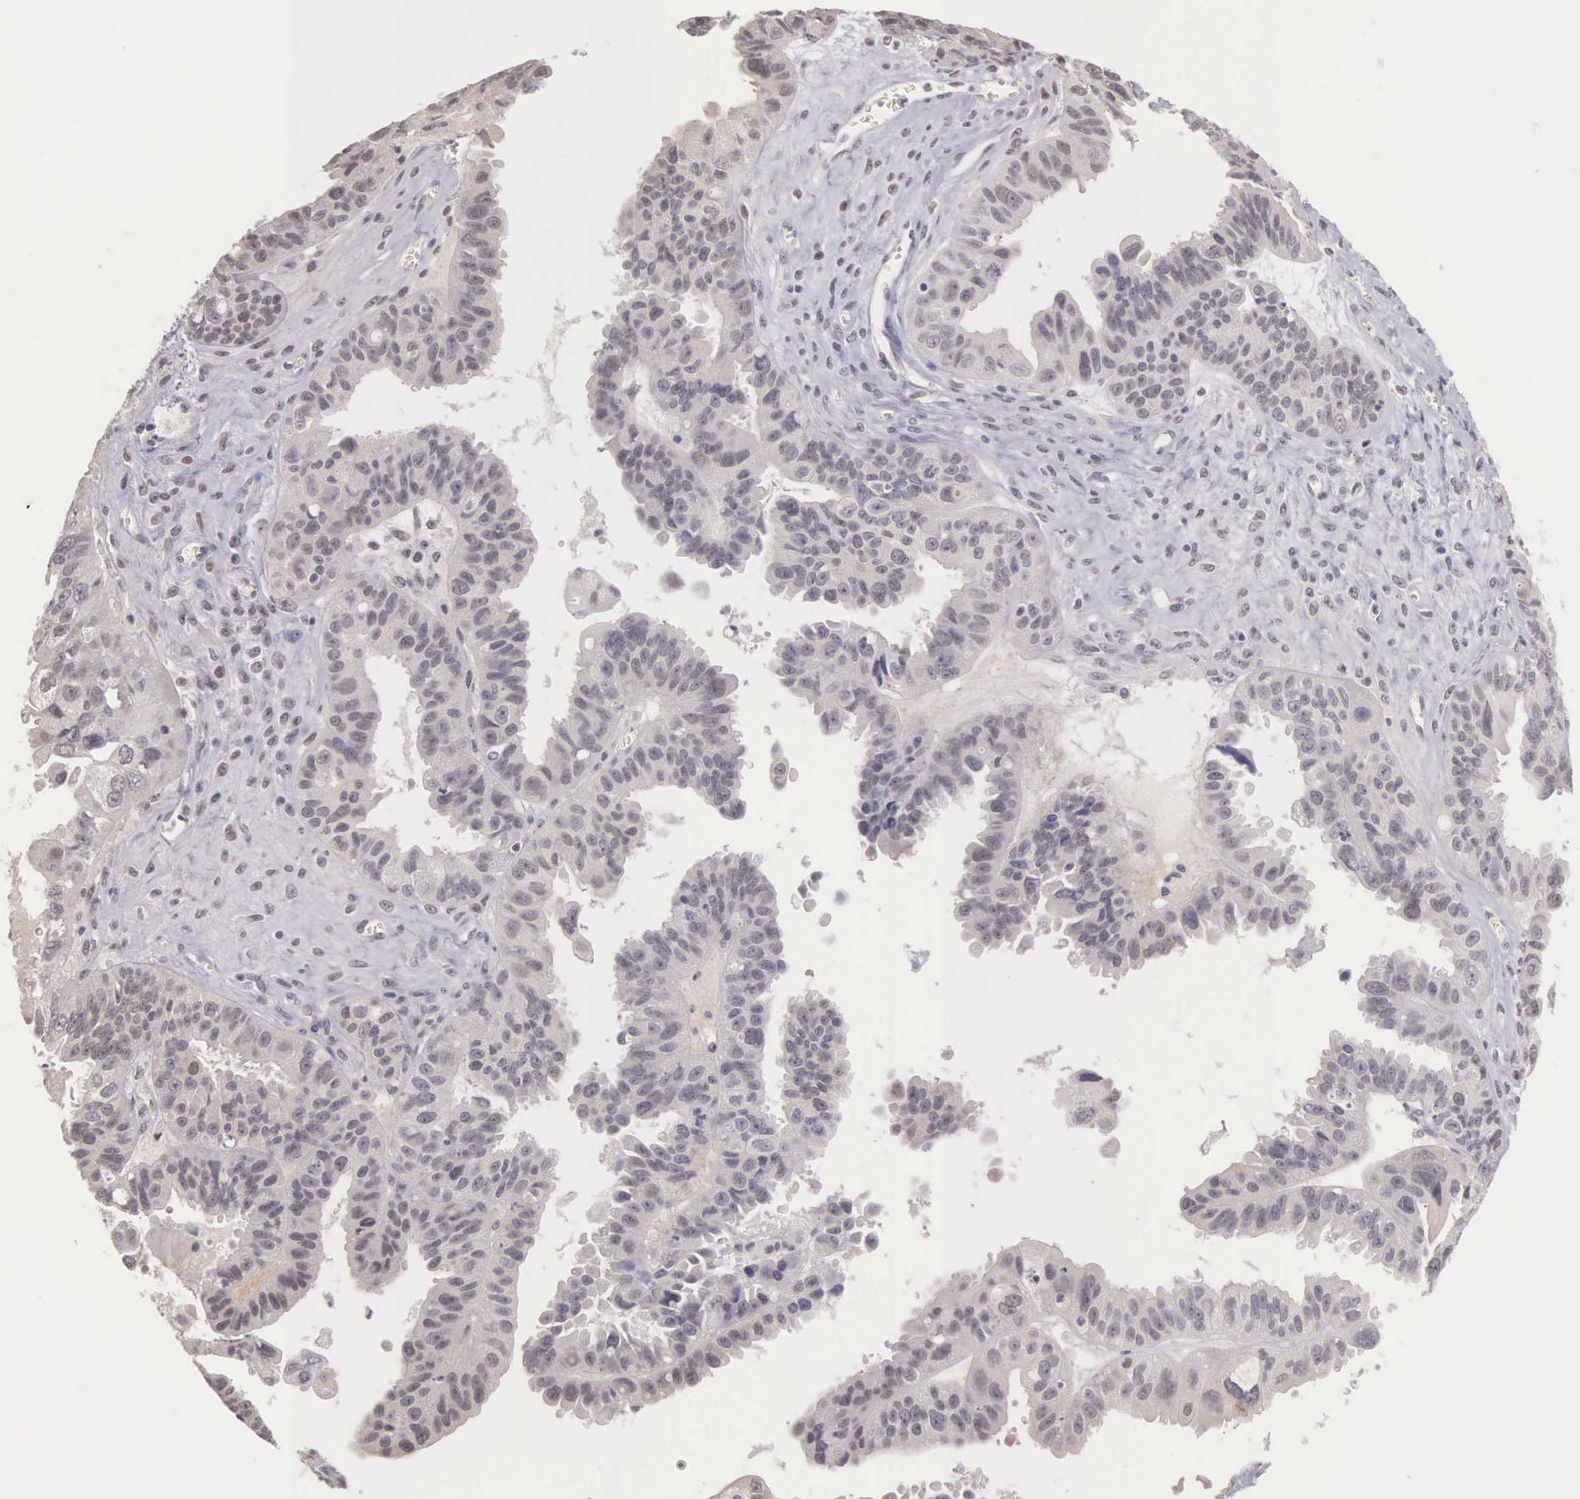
{"staining": {"intensity": "moderate", "quantity": "<25%", "location": "nuclear"}, "tissue": "ovarian cancer", "cell_type": "Tumor cells", "image_type": "cancer", "snomed": [{"axis": "morphology", "description": "Carcinoma, endometroid"}, {"axis": "topography", "description": "Ovary"}], "caption": "Ovarian cancer stained for a protein (brown) demonstrates moderate nuclear positive positivity in approximately <25% of tumor cells.", "gene": "HMGXB4", "patient": {"sex": "female", "age": 85}}